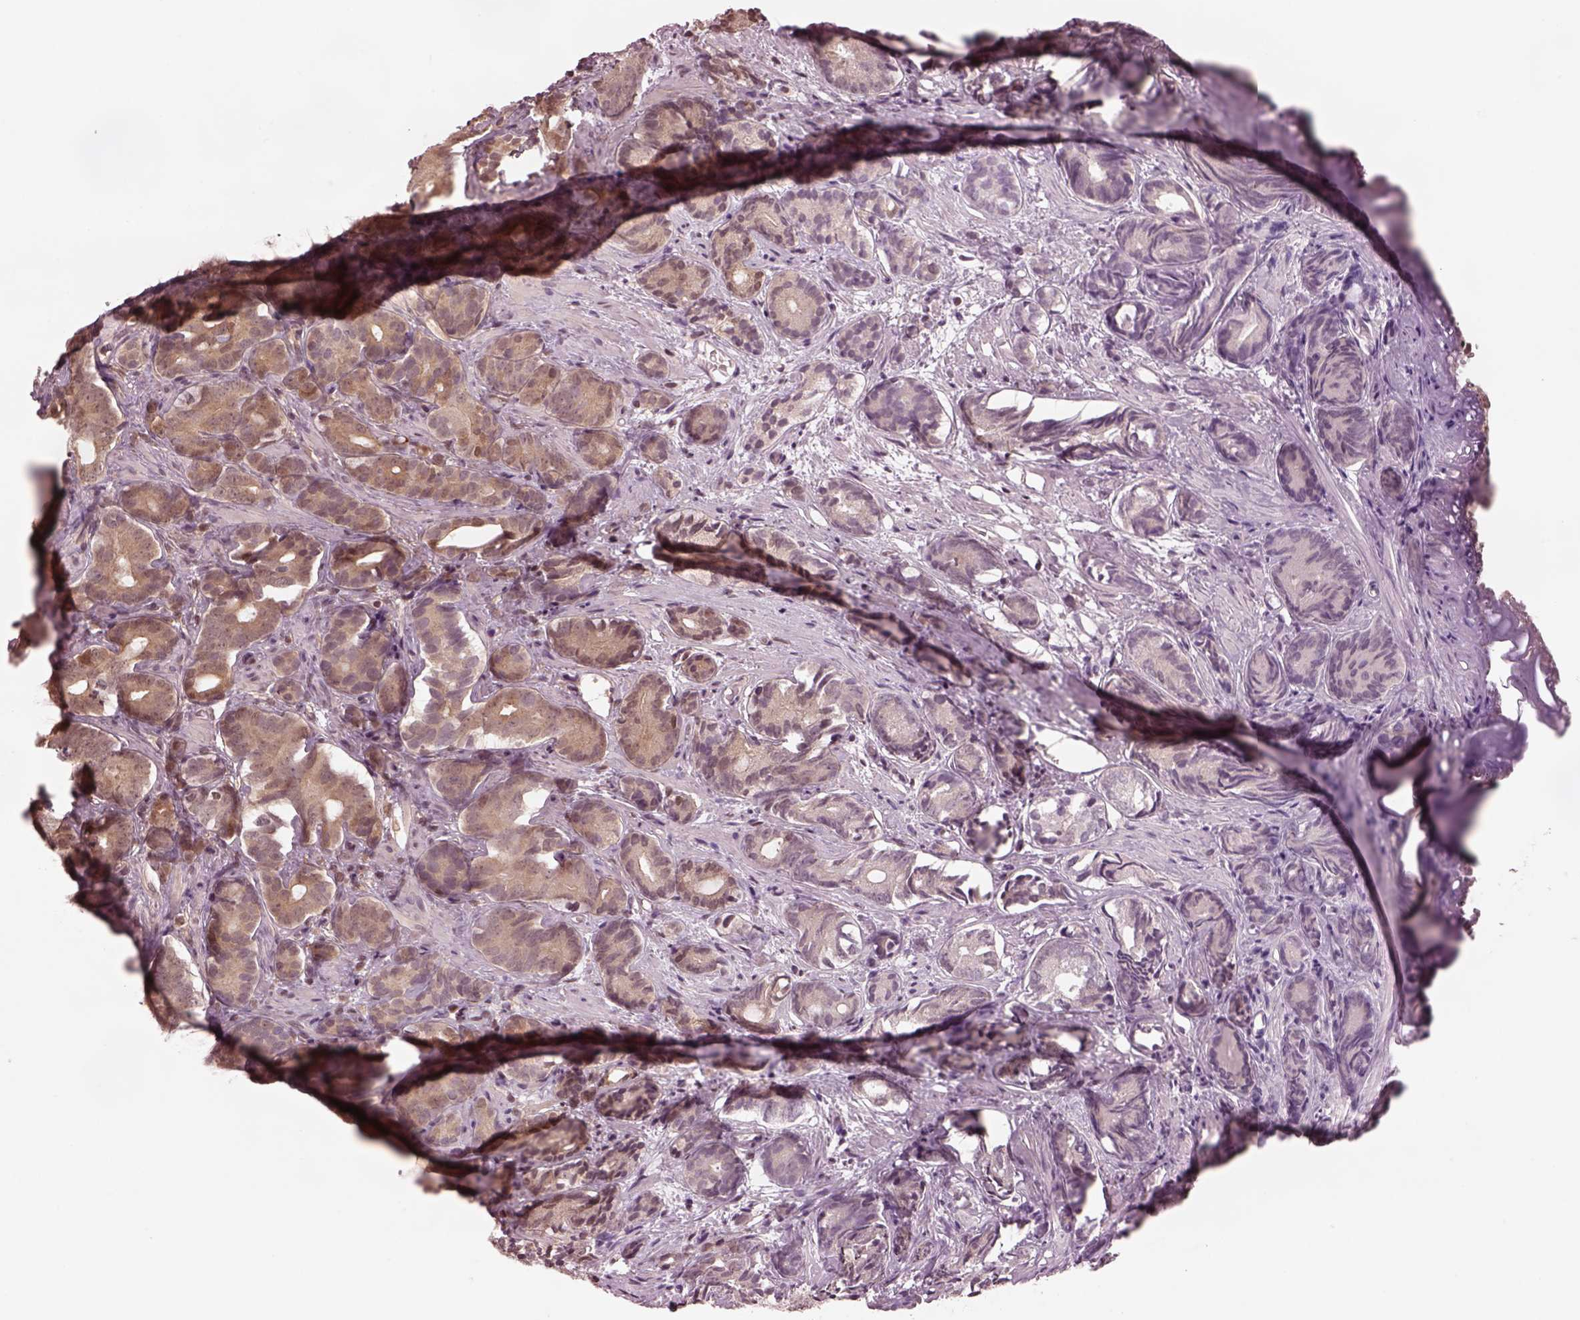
{"staining": {"intensity": "weak", "quantity": "25%-75%", "location": "cytoplasmic/membranous"}, "tissue": "prostate cancer", "cell_type": "Tumor cells", "image_type": "cancer", "snomed": [{"axis": "morphology", "description": "Adenocarcinoma, High grade"}, {"axis": "topography", "description": "Prostate"}], "caption": "Prostate cancer tissue reveals weak cytoplasmic/membranous positivity in about 25%-75% of tumor cells, visualized by immunohistochemistry.", "gene": "SRI", "patient": {"sex": "male", "age": 84}}